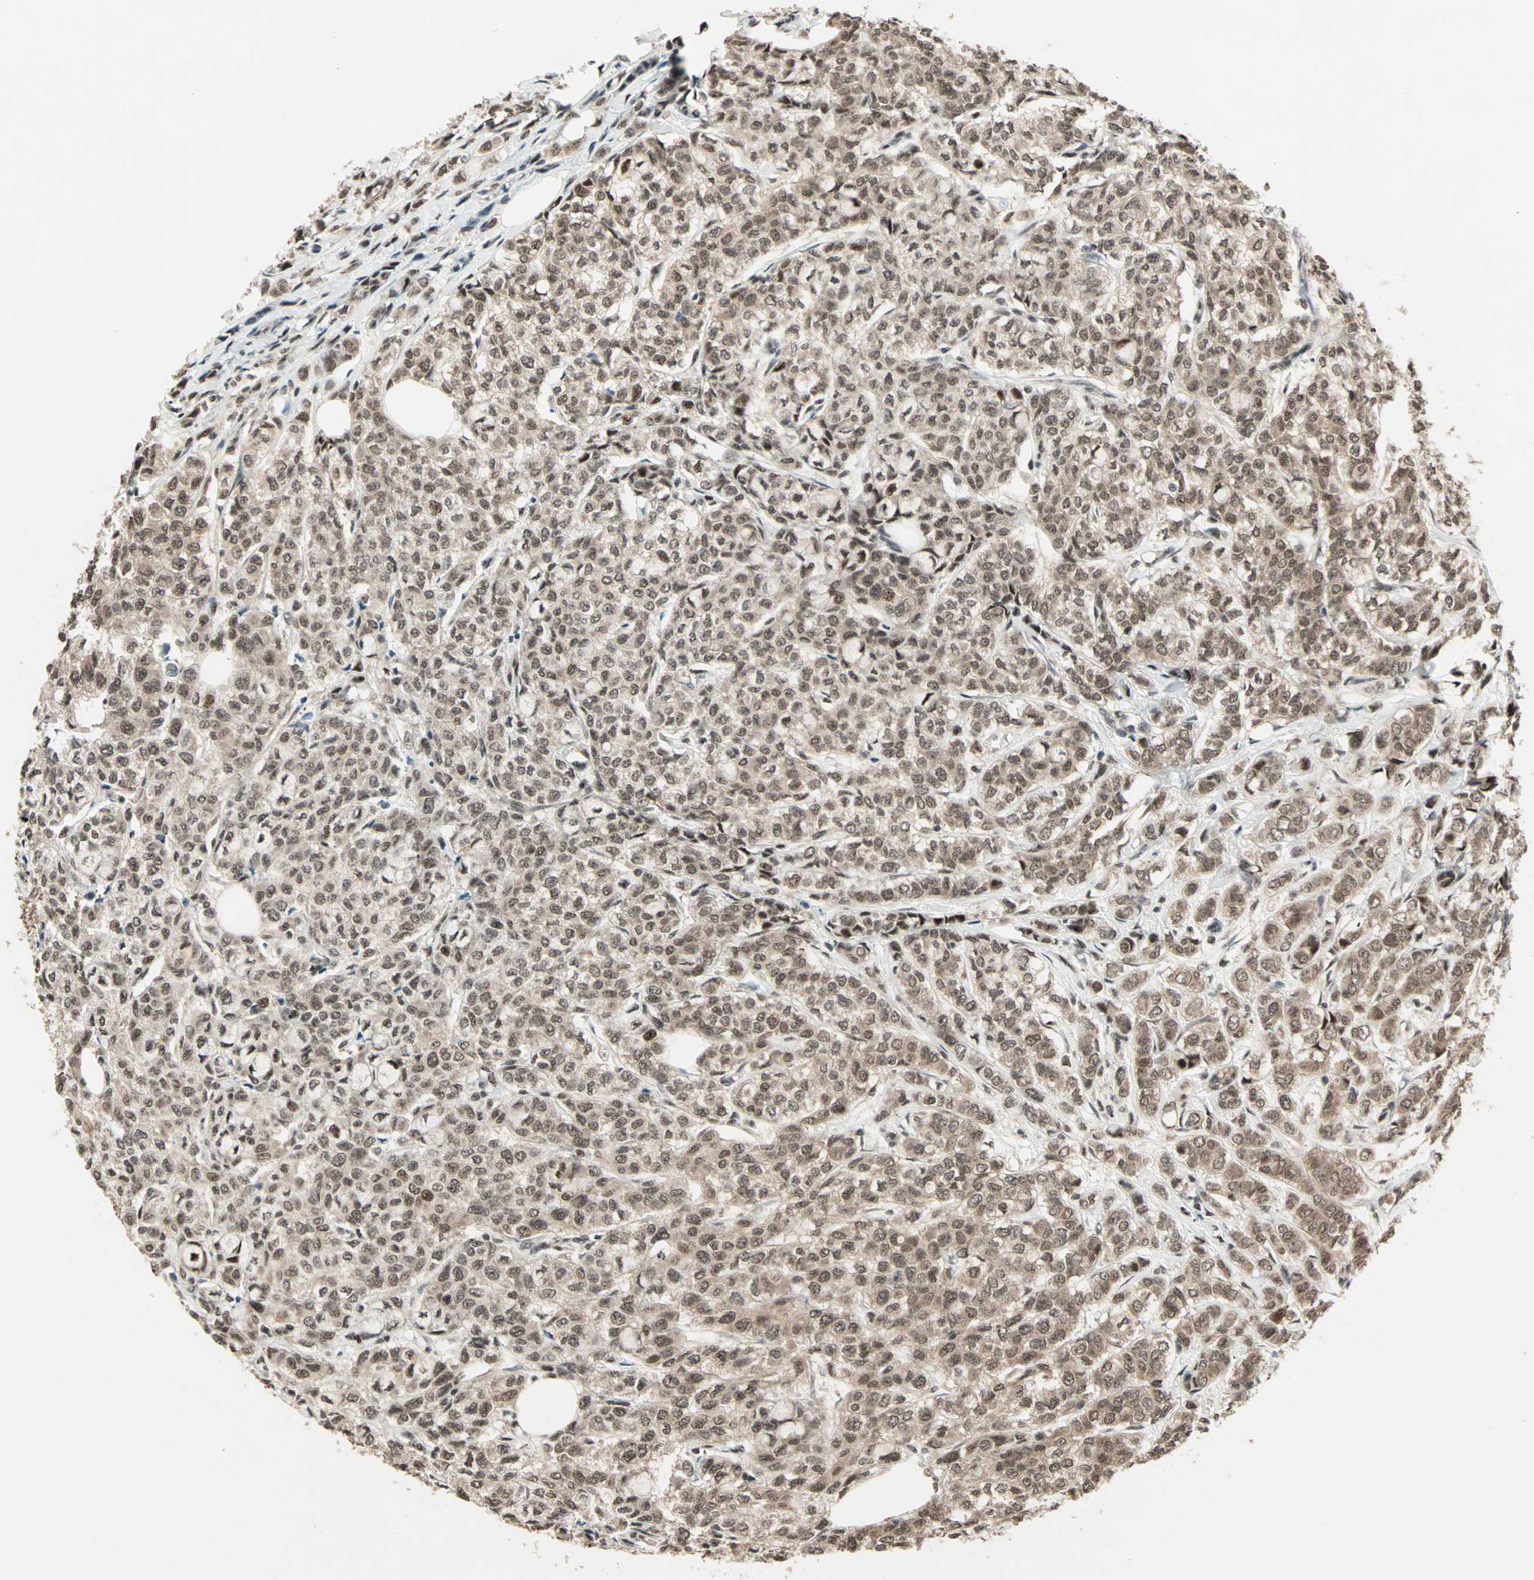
{"staining": {"intensity": "moderate", "quantity": ">75%", "location": "cytoplasmic/membranous,nuclear"}, "tissue": "breast cancer", "cell_type": "Tumor cells", "image_type": "cancer", "snomed": [{"axis": "morphology", "description": "Lobular carcinoma"}, {"axis": "topography", "description": "Breast"}], "caption": "Breast cancer (lobular carcinoma) tissue reveals moderate cytoplasmic/membranous and nuclear staining in about >75% of tumor cells", "gene": "ZNF44", "patient": {"sex": "female", "age": 60}}